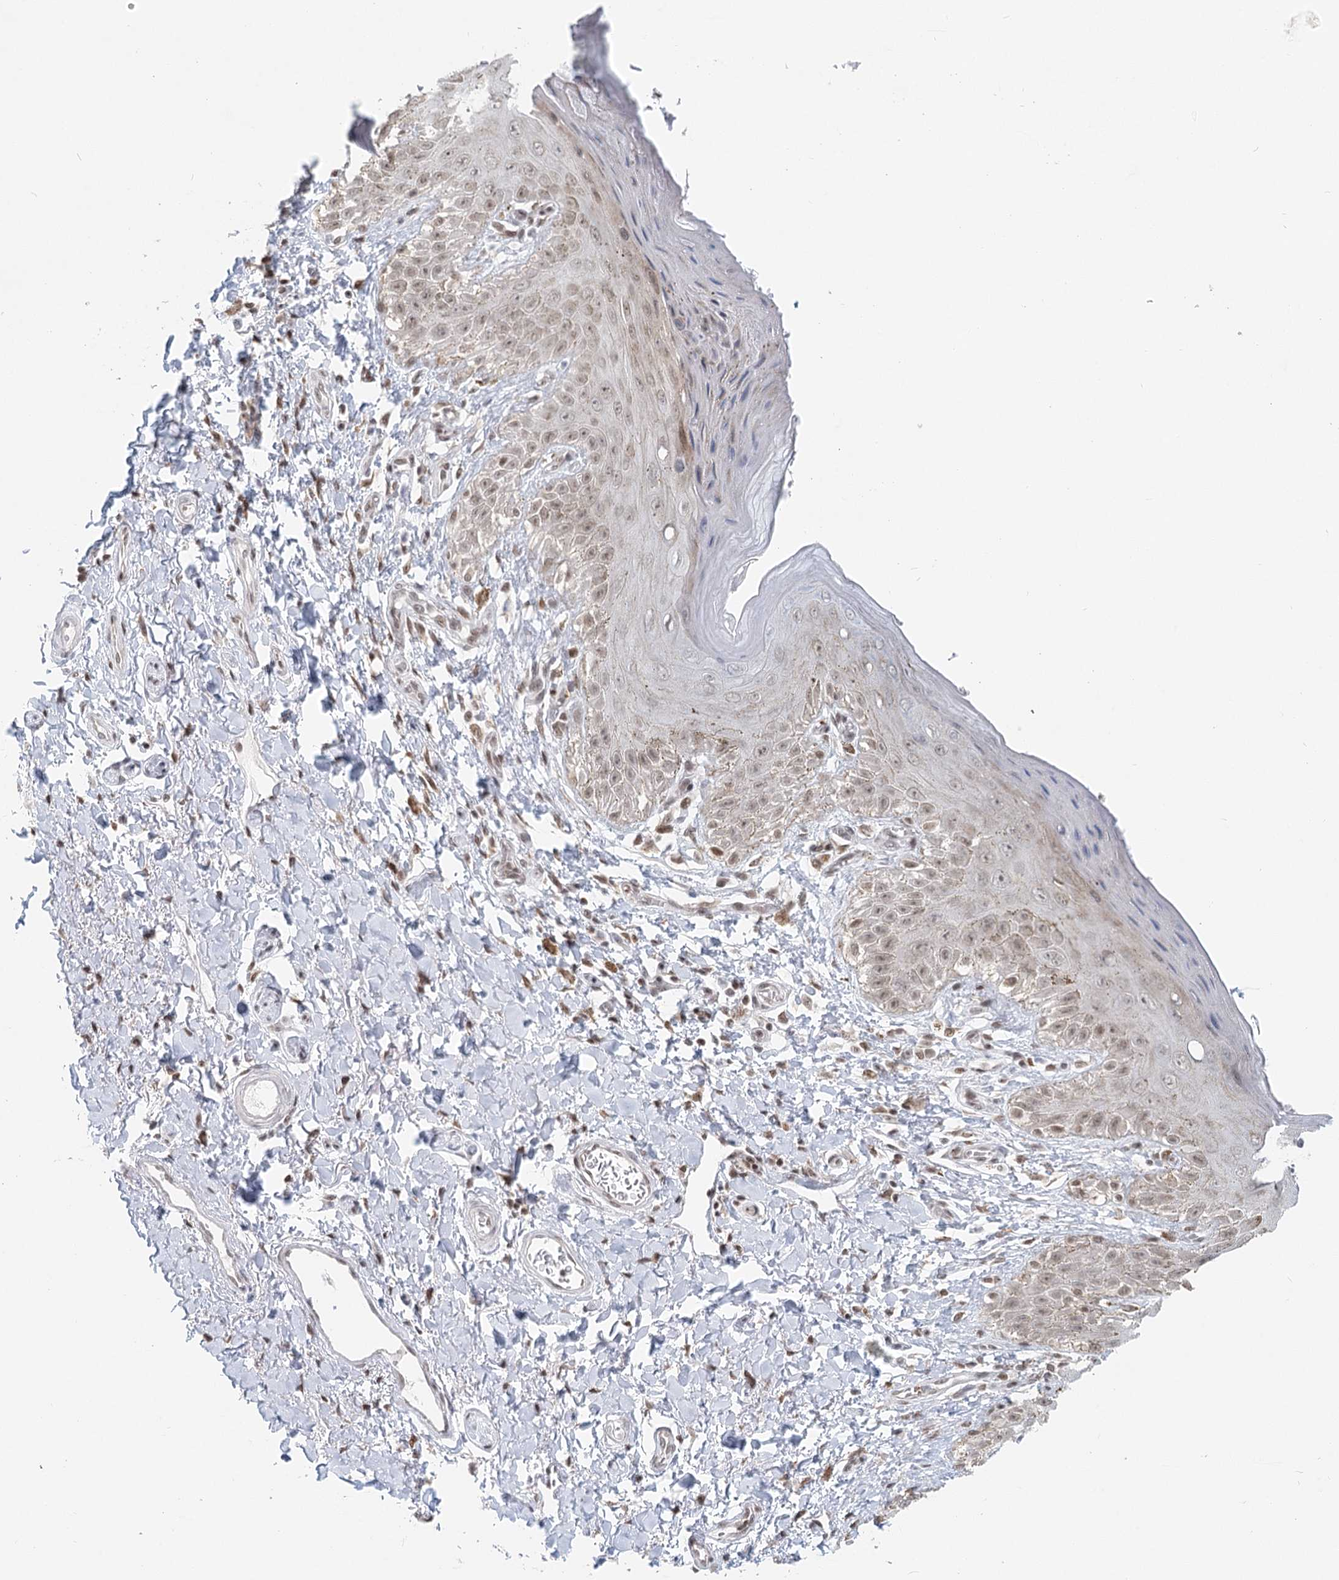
{"staining": {"intensity": "weak", "quantity": ">75%", "location": "nuclear"}, "tissue": "skin", "cell_type": "Epidermal cells", "image_type": "normal", "snomed": [{"axis": "morphology", "description": "Normal tissue, NOS"}, {"axis": "topography", "description": "Anal"}], "caption": "A low amount of weak nuclear expression is seen in approximately >75% of epidermal cells in normal skin.", "gene": "BNIP5", "patient": {"sex": "male", "age": 44}}